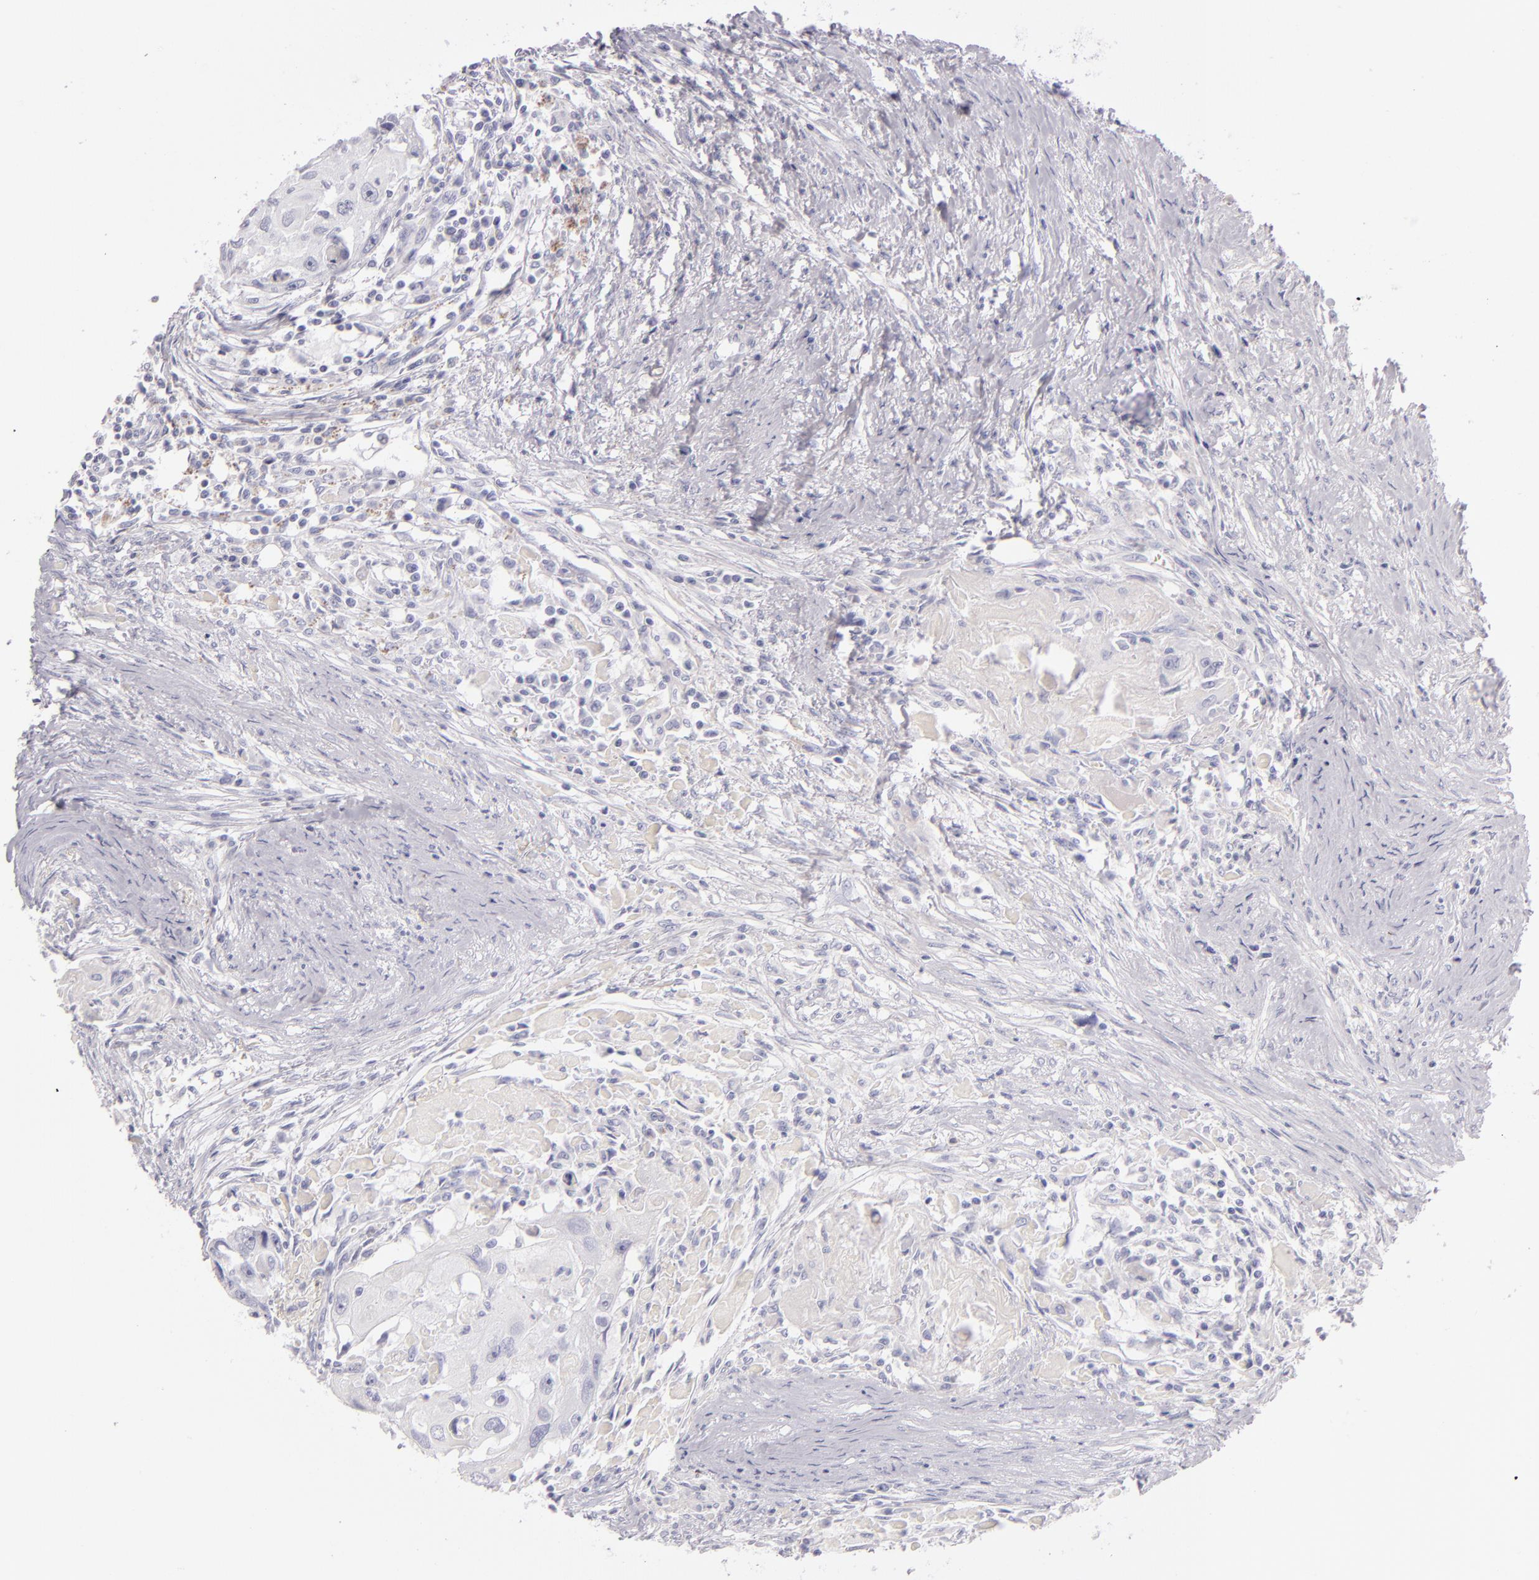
{"staining": {"intensity": "negative", "quantity": "none", "location": "none"}, "tissue": "head and neck cancer", "cell_type": "Tumor cells", "image_type": "cancer", "snomed": [{"axis": "morphology", "description": "Squamous cell carcinoma, NOS"}, {"axis": "topography", "description": "Head-Neck"}], "caption": "There is no significant staining in tumor cells of squamous cell carcinoma (head and neck). (Brightfield microscopy of DAB (3,3'-diaminobenzidine) immunohistochemistry at high magnification).", "gene": "FABP1", "patient": {"sex": "male", "age": 64}}